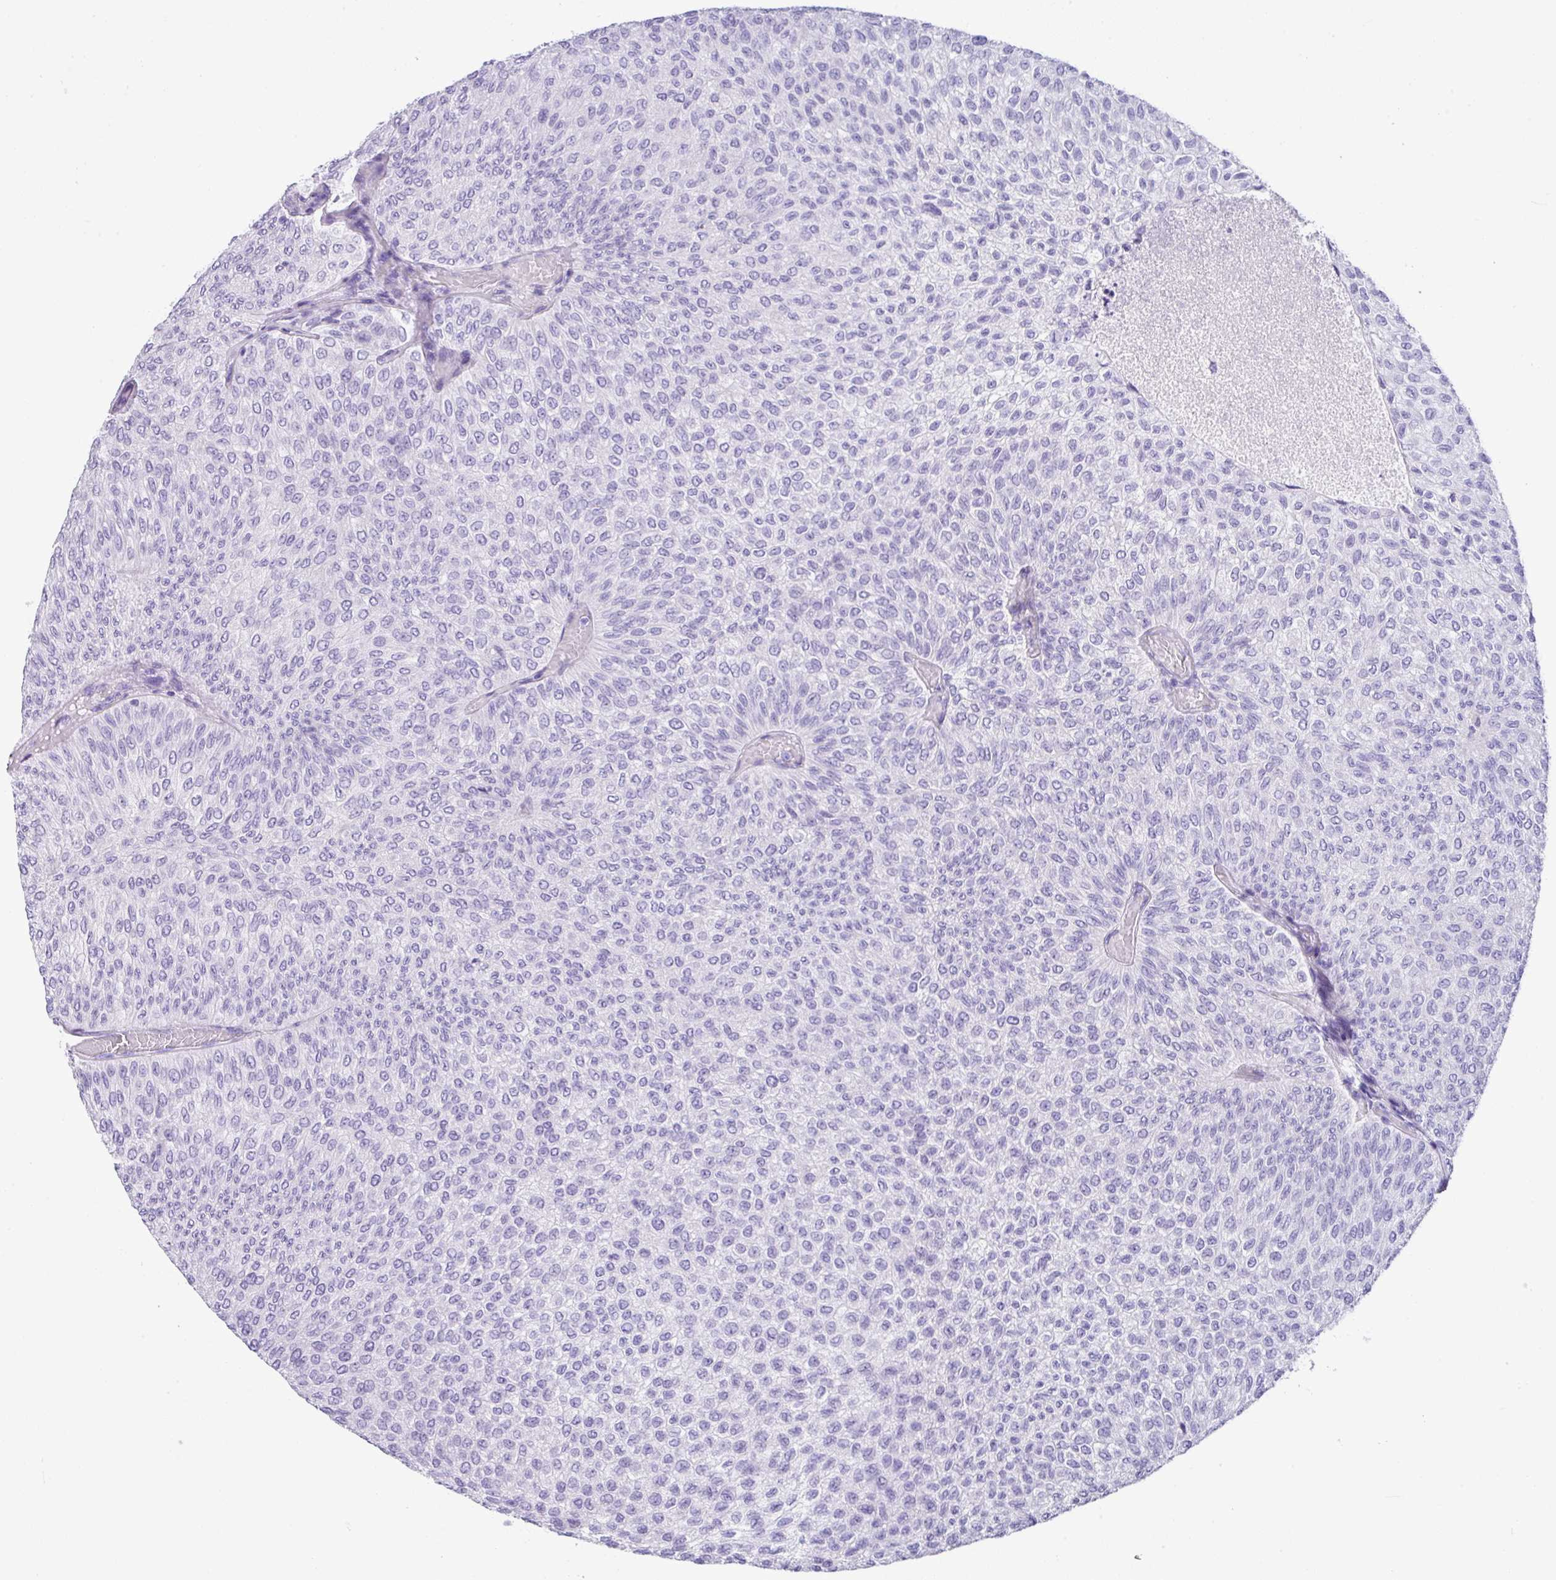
{"staining": {"intensity": "negative", "quantity": "none", "location": "none"}, "tissue": "urothelial cancer", "cell_type": "Tumor cells", "image_type": "cancer", "snomed": [{"axis": "morphology", "description": "Urothelial carcinoma, Low grade"}, {"axis": "topography", "description": "Urinary bladder"}], "caption": "Tumor cells are negative for brown protein staining in urothelial carcinoma (low-grade). The staining is performed using DAB (3,3'-diaminobenzidine) brown chromogen with nuclei counter-stained in using hematoxylin.", "gene": "ZG16", "patient": {"sex": "male", "age": 78}}